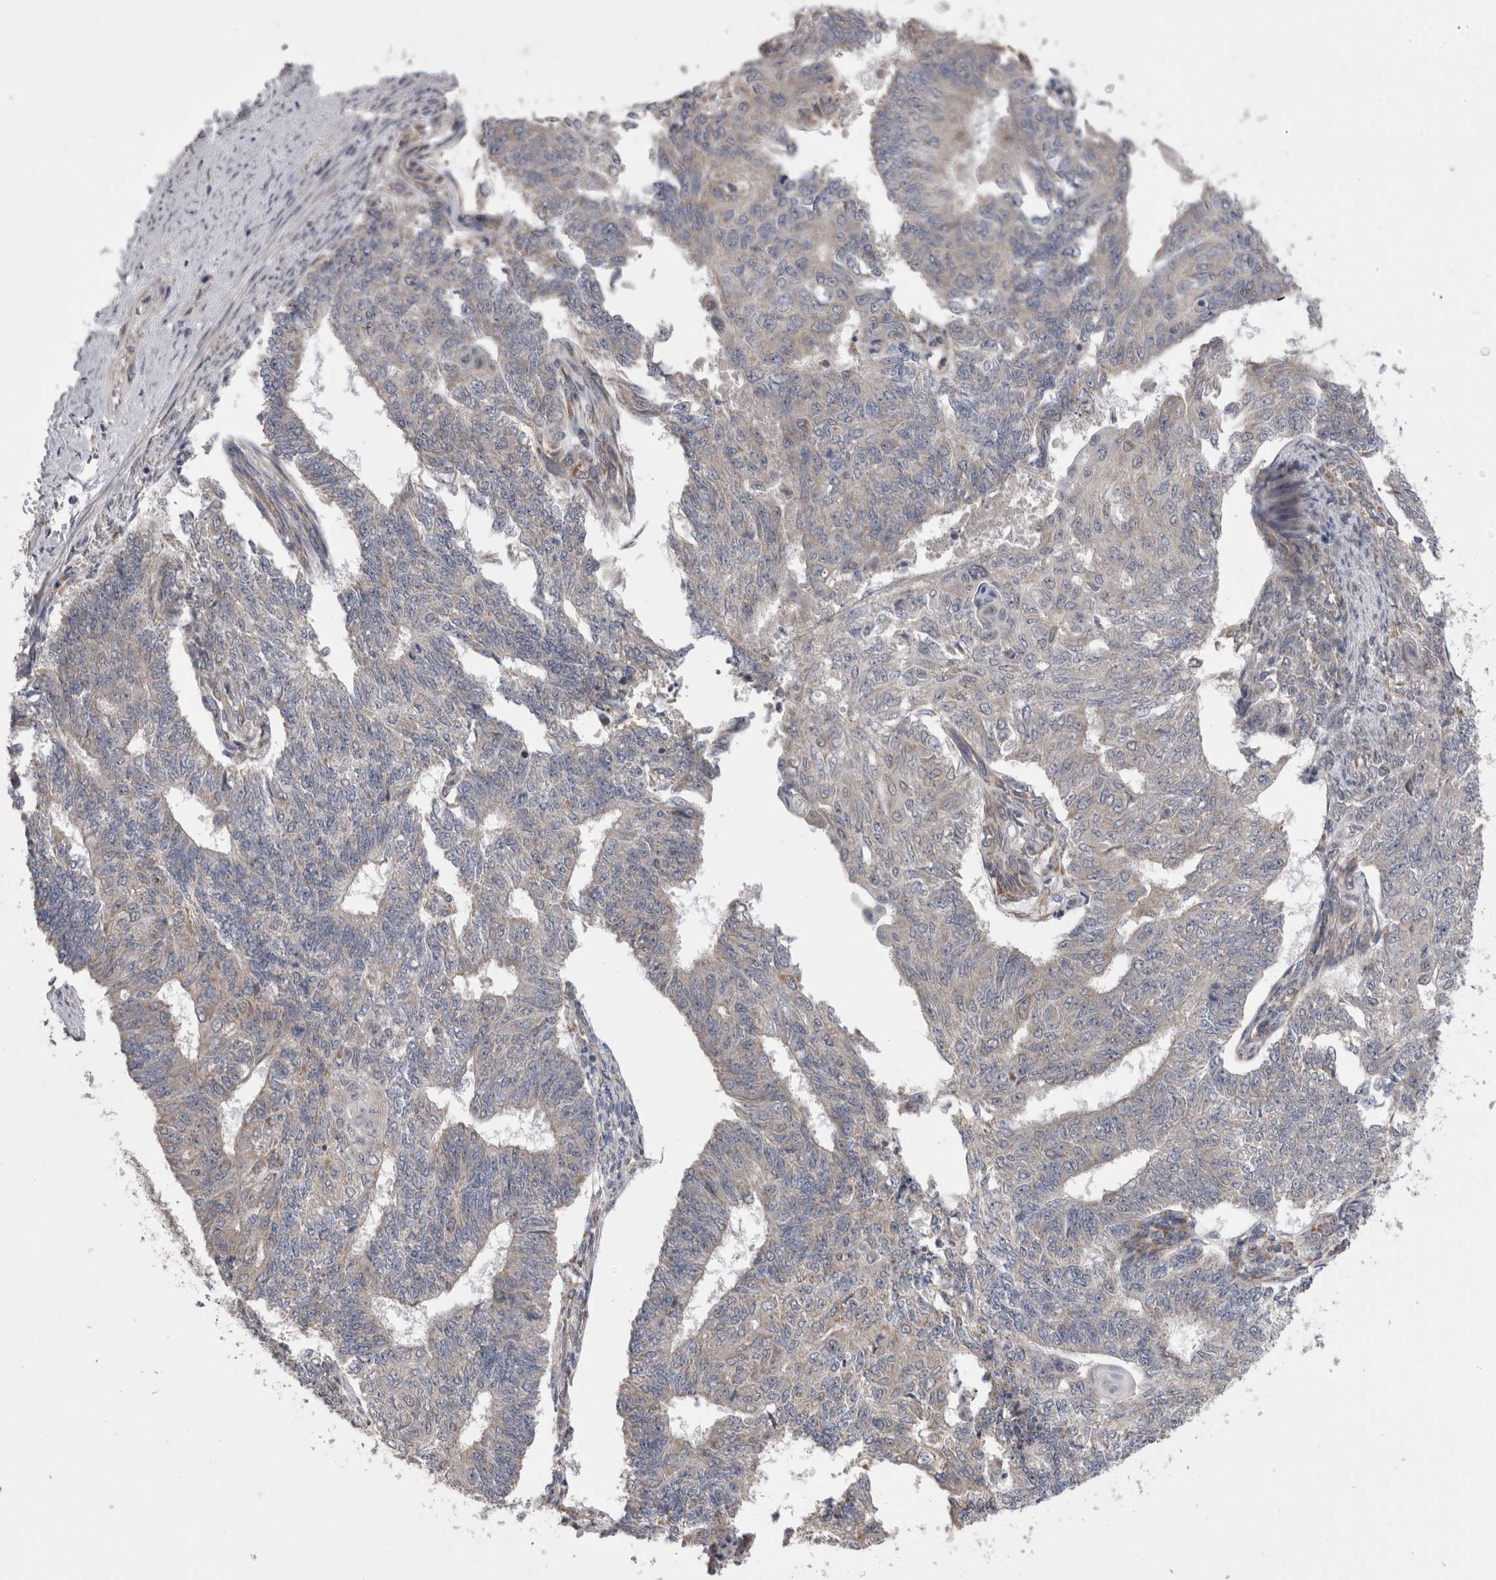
{"staining": {"intensity": "negative", "quantity": "none", "location": "none"}, "tissue": "endometrial cancer", "cell_type": "Tumor cells", "image_type": "cancer", "snomed": [{"axis": "morphology", "description": "Adenocarcinoma, NOS"}, {"axis": "topography", "description": "Endometrium"}], "caption": "Image shows no protein positivity in tumor cells of endometrial adenocarcinoma tissue.", "gene": "ARHGAP29", "patient": {"sex": "female", "age": 32}}